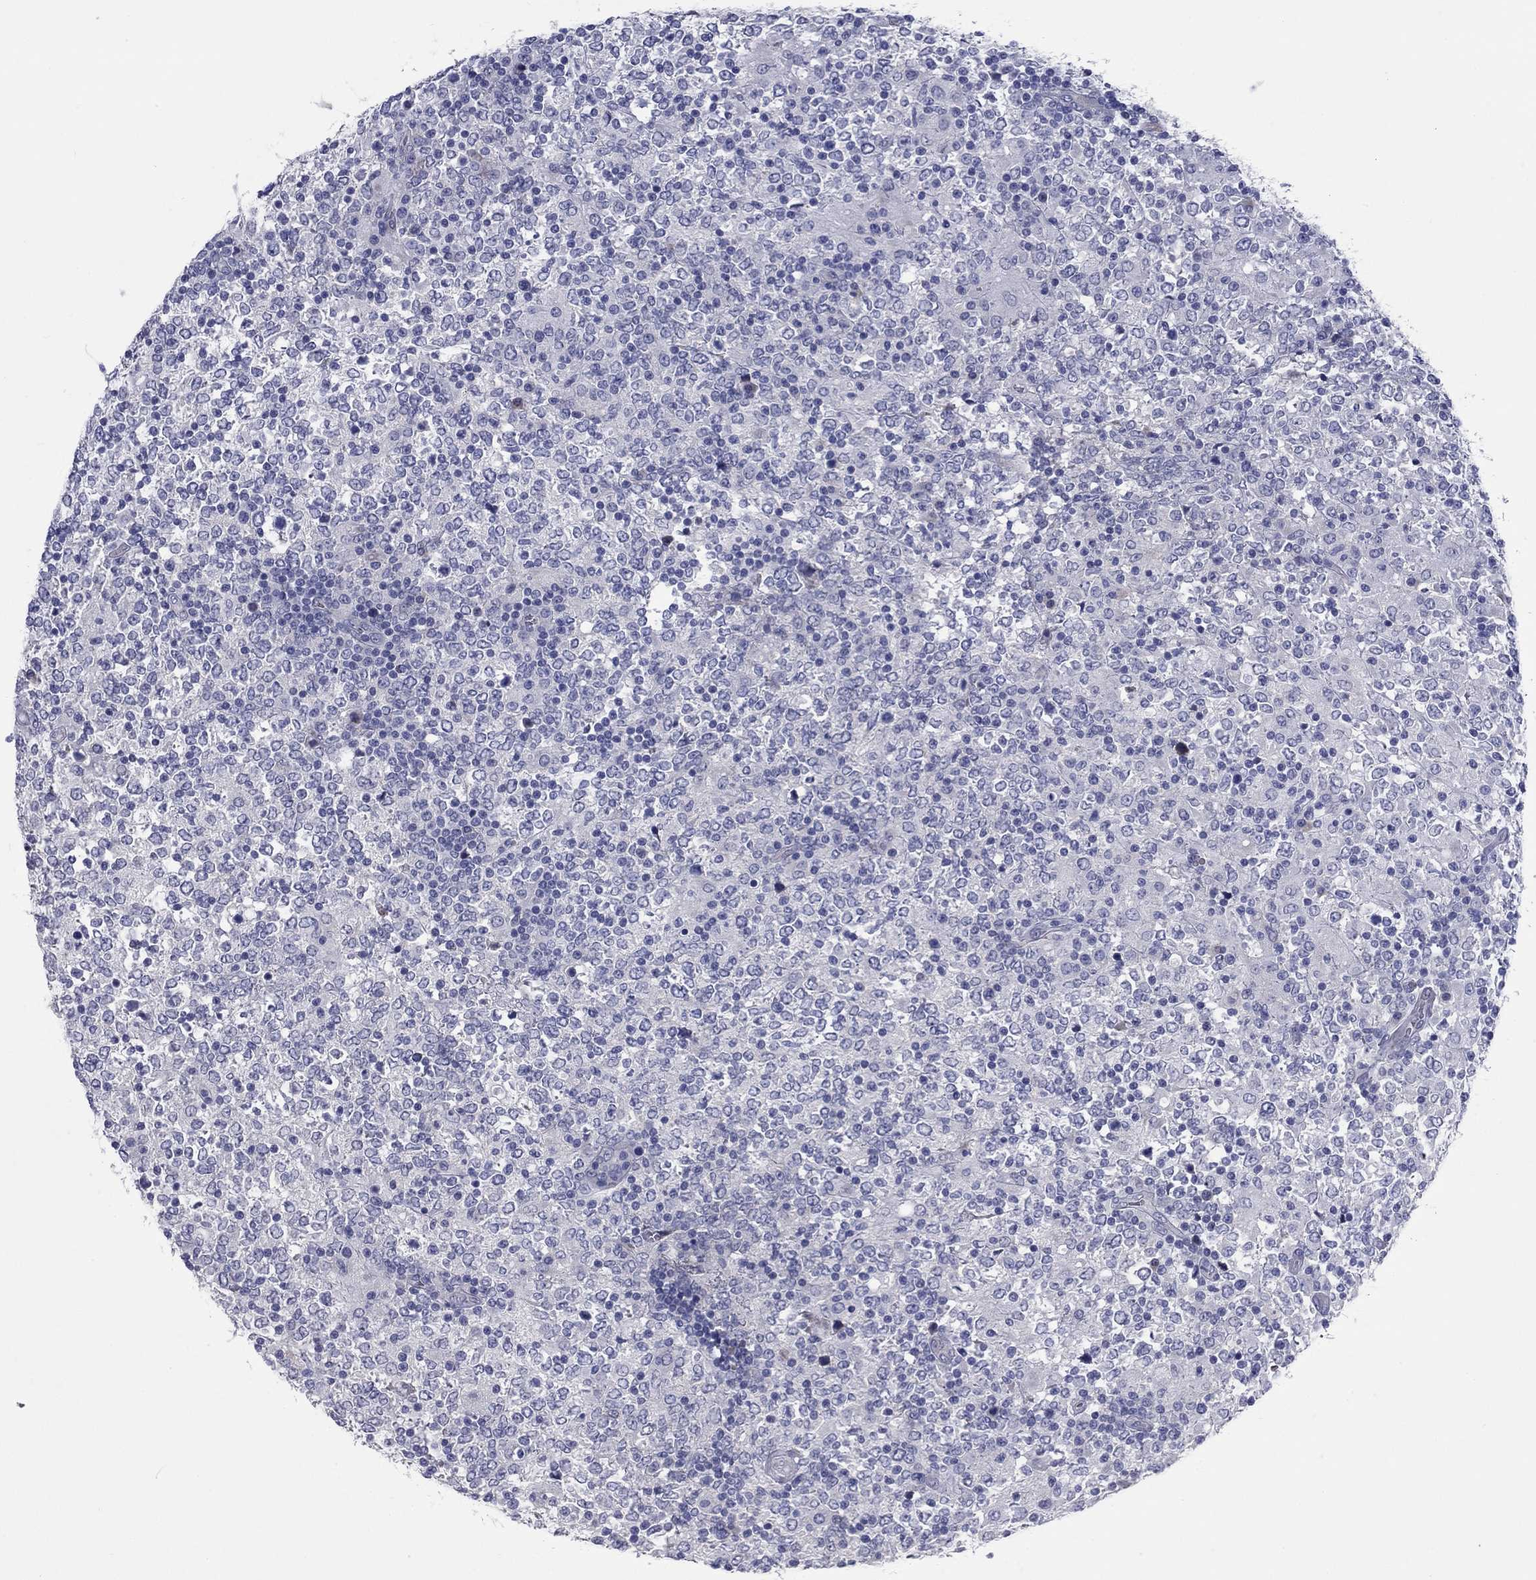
{"staining": {"intensity": "negative", "quantity": "none", "location": "none"}, "tissue": "lymphoma", "cell_type": "Tumor cells", "image_type": "cancer", "snomed": [{"axis": "morphology", "description": "Malignant lymphoma, non-Hodgkin's type, High grade"}, {"axis": "topography", "description": "Lymph node"}], "caption": "IHC histopathology image of neoplastic tissue: malignant lymphoma, non-Hodgkin's type (high-grade) stained with DAB displays no significant protein expression in tumor cells.", "gene": "UNC119B", "patient": {"sex": "female", "age": 84}}